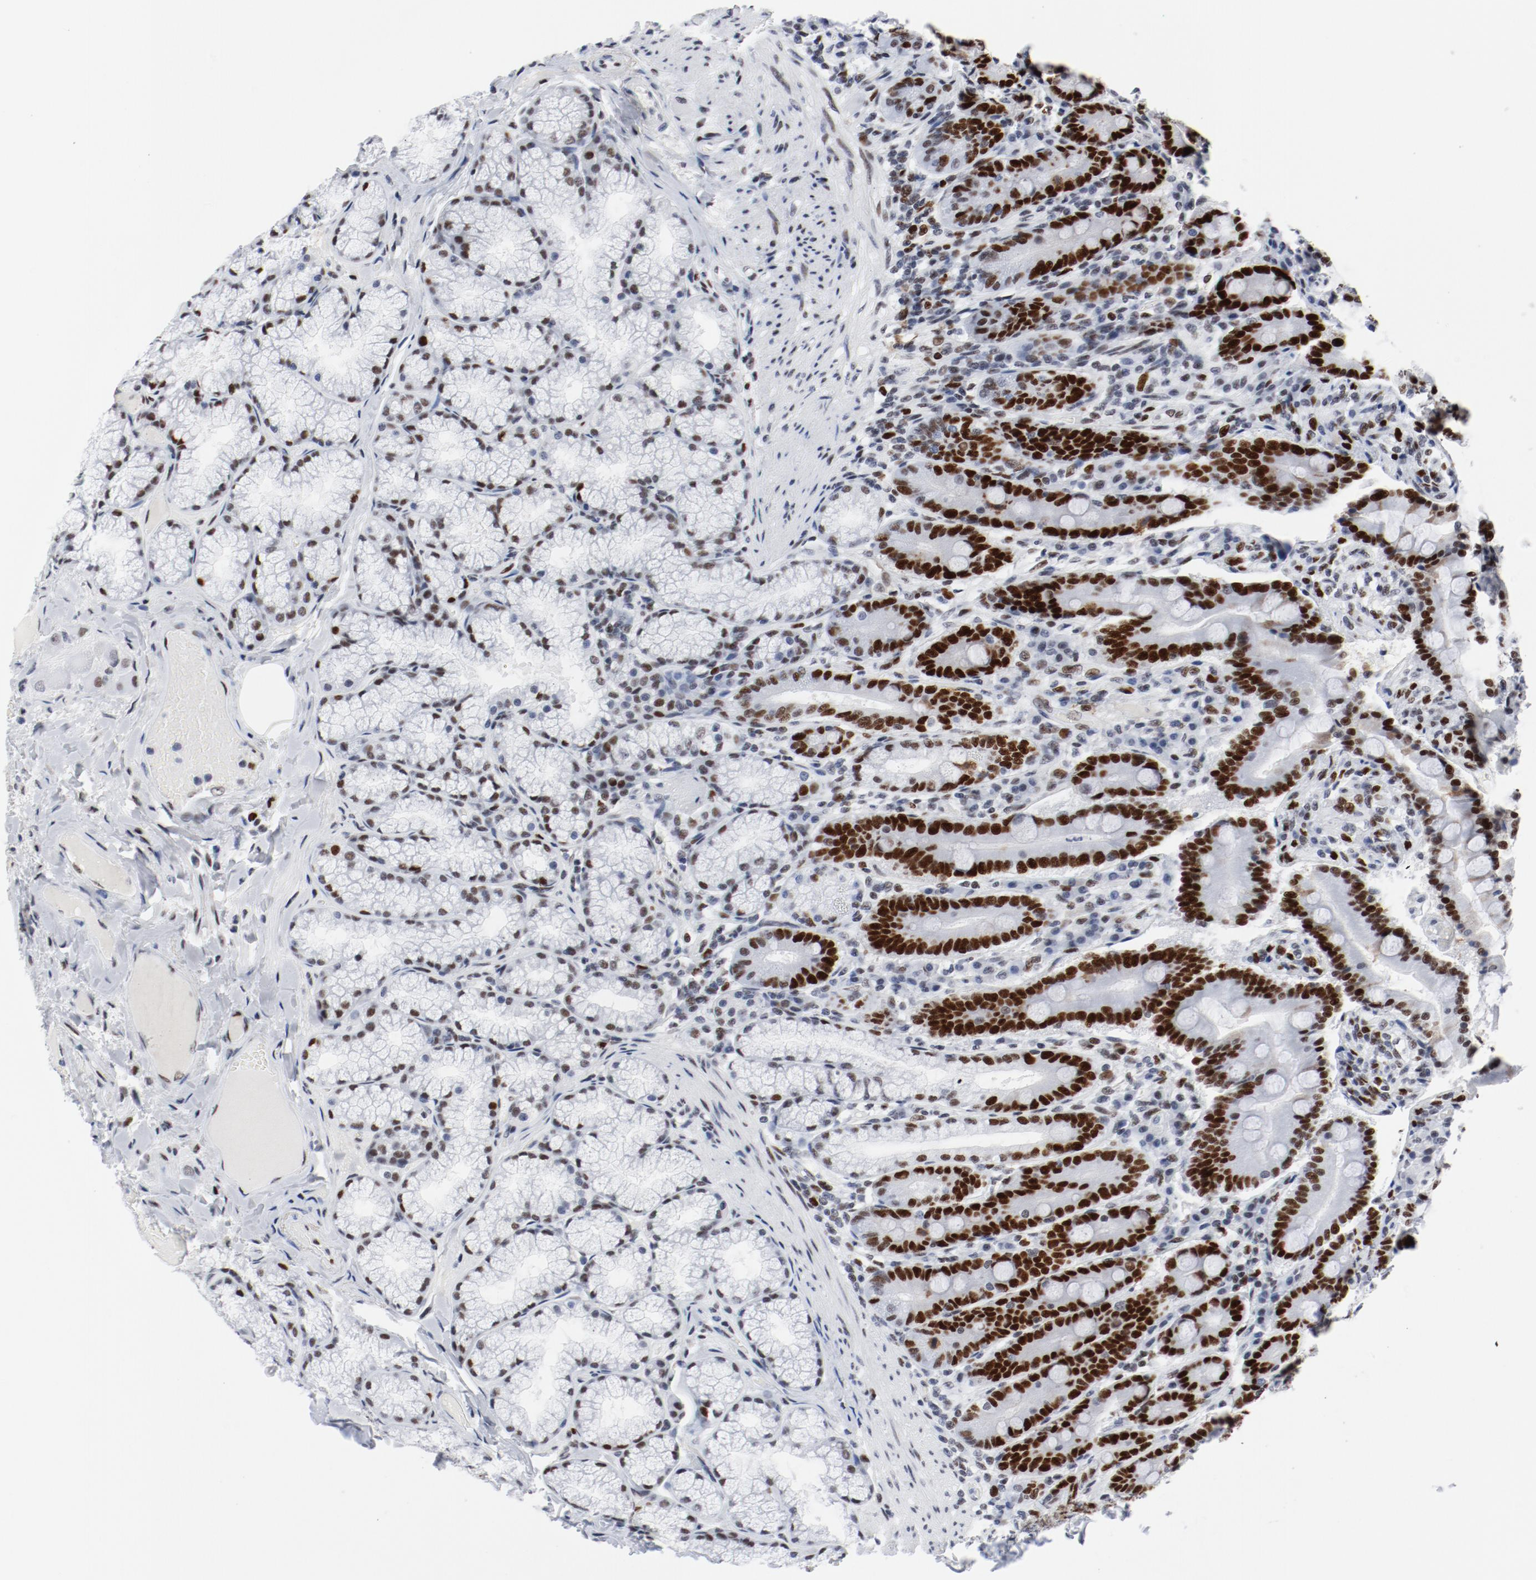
{"staining": {"intensity": "strong", "quantity": ">75%", "location": "nuclear"}, "tissue": "duodenum", "cell_type": "Glandular cells", "image_type": "normal", "snomed": [{"axis": "morphology", "description": "Normal tissue, NOS"}, {"axis": "topography", "description": "Duodenum"}], "caption": "IHC (DAB (3,3'-diaminobenzidine)) staining of unremarkable duodenum displays strong nuclear protein positivity in about >75% of glandular cells.", "gene": "POLD1", "patient": {"sex": "female", "age": 64}}